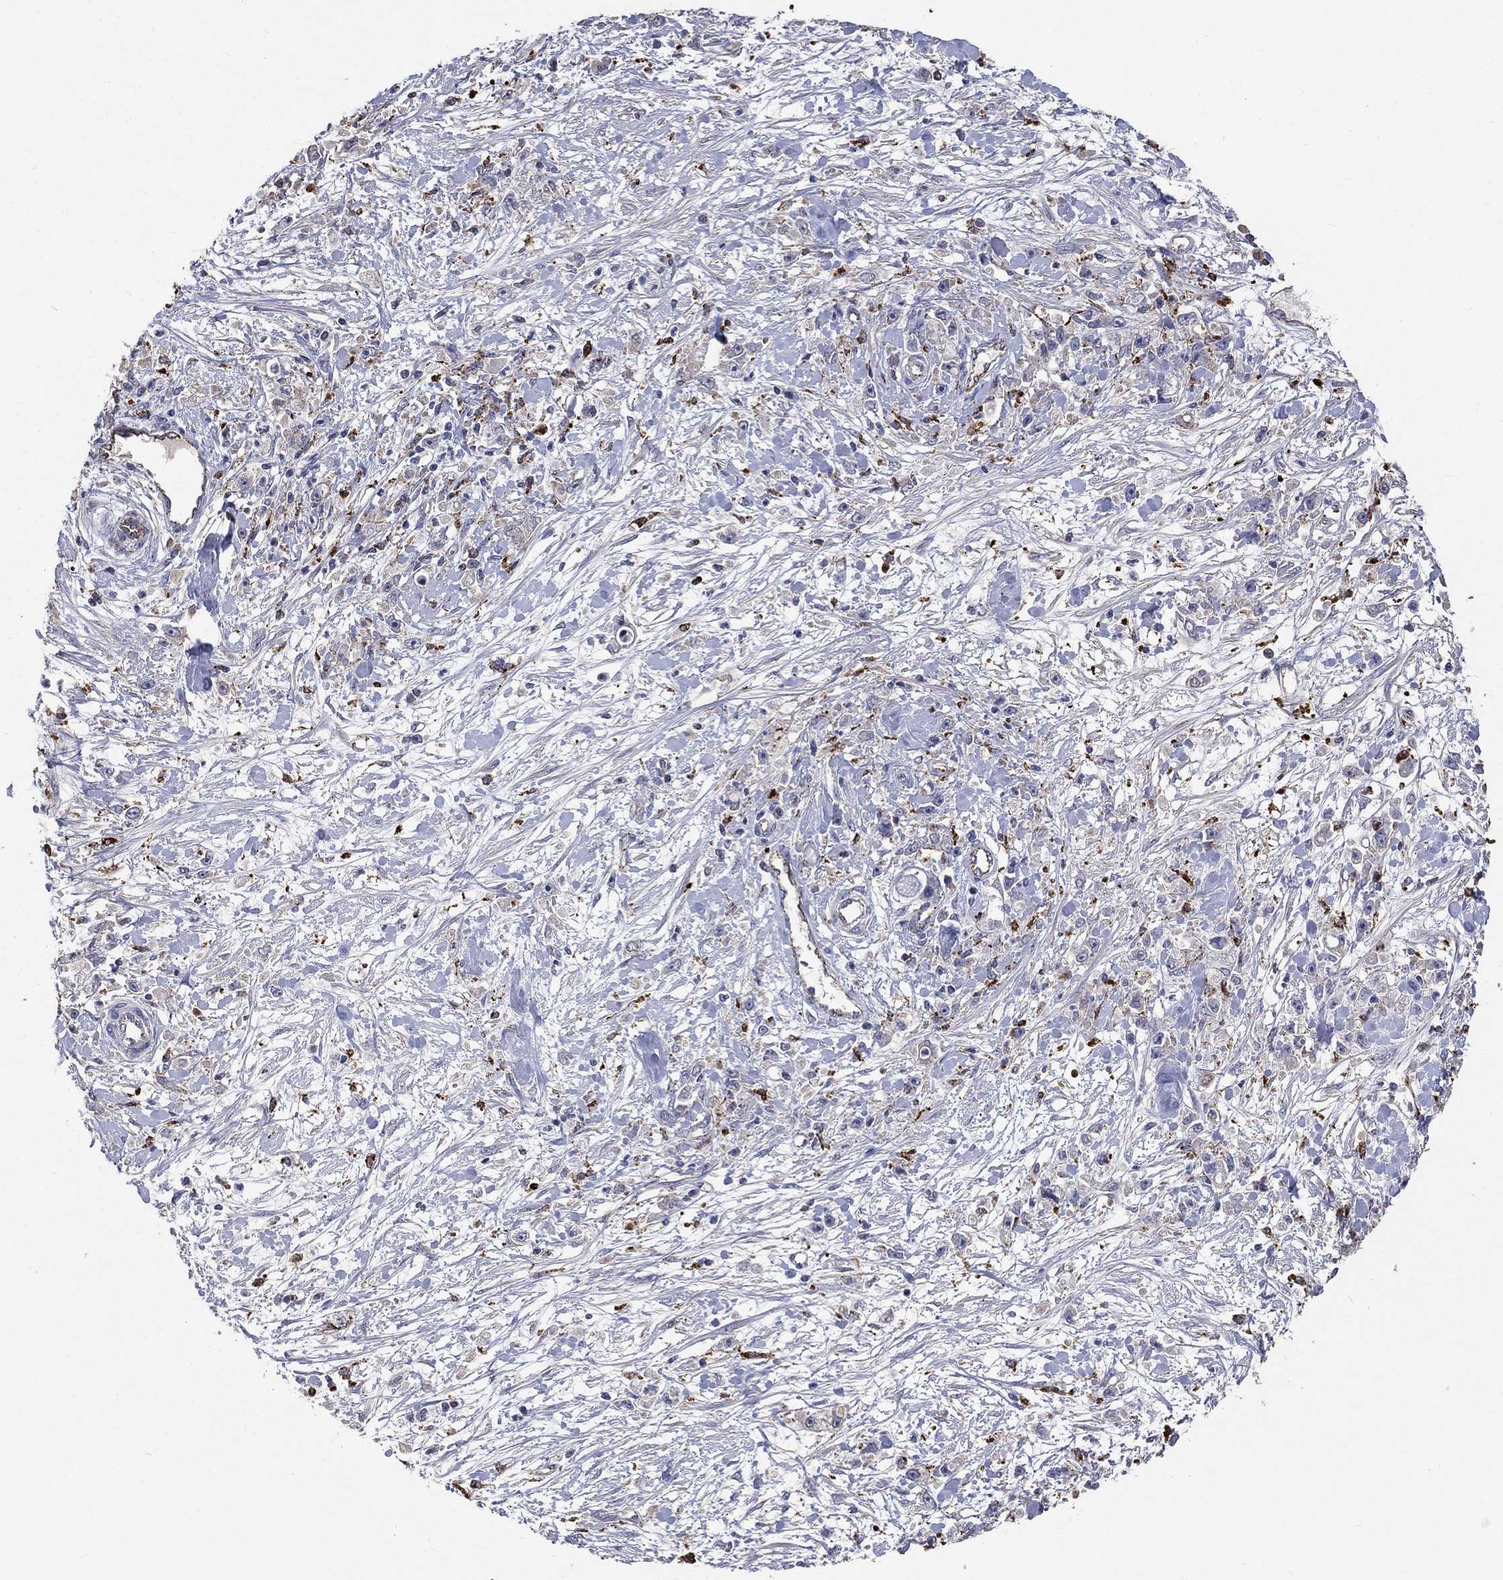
{"staining": {"intensity": "negative", "quantity": "none", "location": "none"}, "tissue": "stomach cancer", "cell_type": "Tumor cells", "image_type": "cancer", "snomed": [{"axis": "morphology", "description": "Adenocarcinoma, NOS"}, {"axis": "topography", "description": "Stomach"}], "caption": "A histopathology image of adenocarcinoma (stomach) stained for a protein reveals no brown staining in tumor cells.", "gene": "CTSB", "patient": {"sex": "female", "age": 59}}